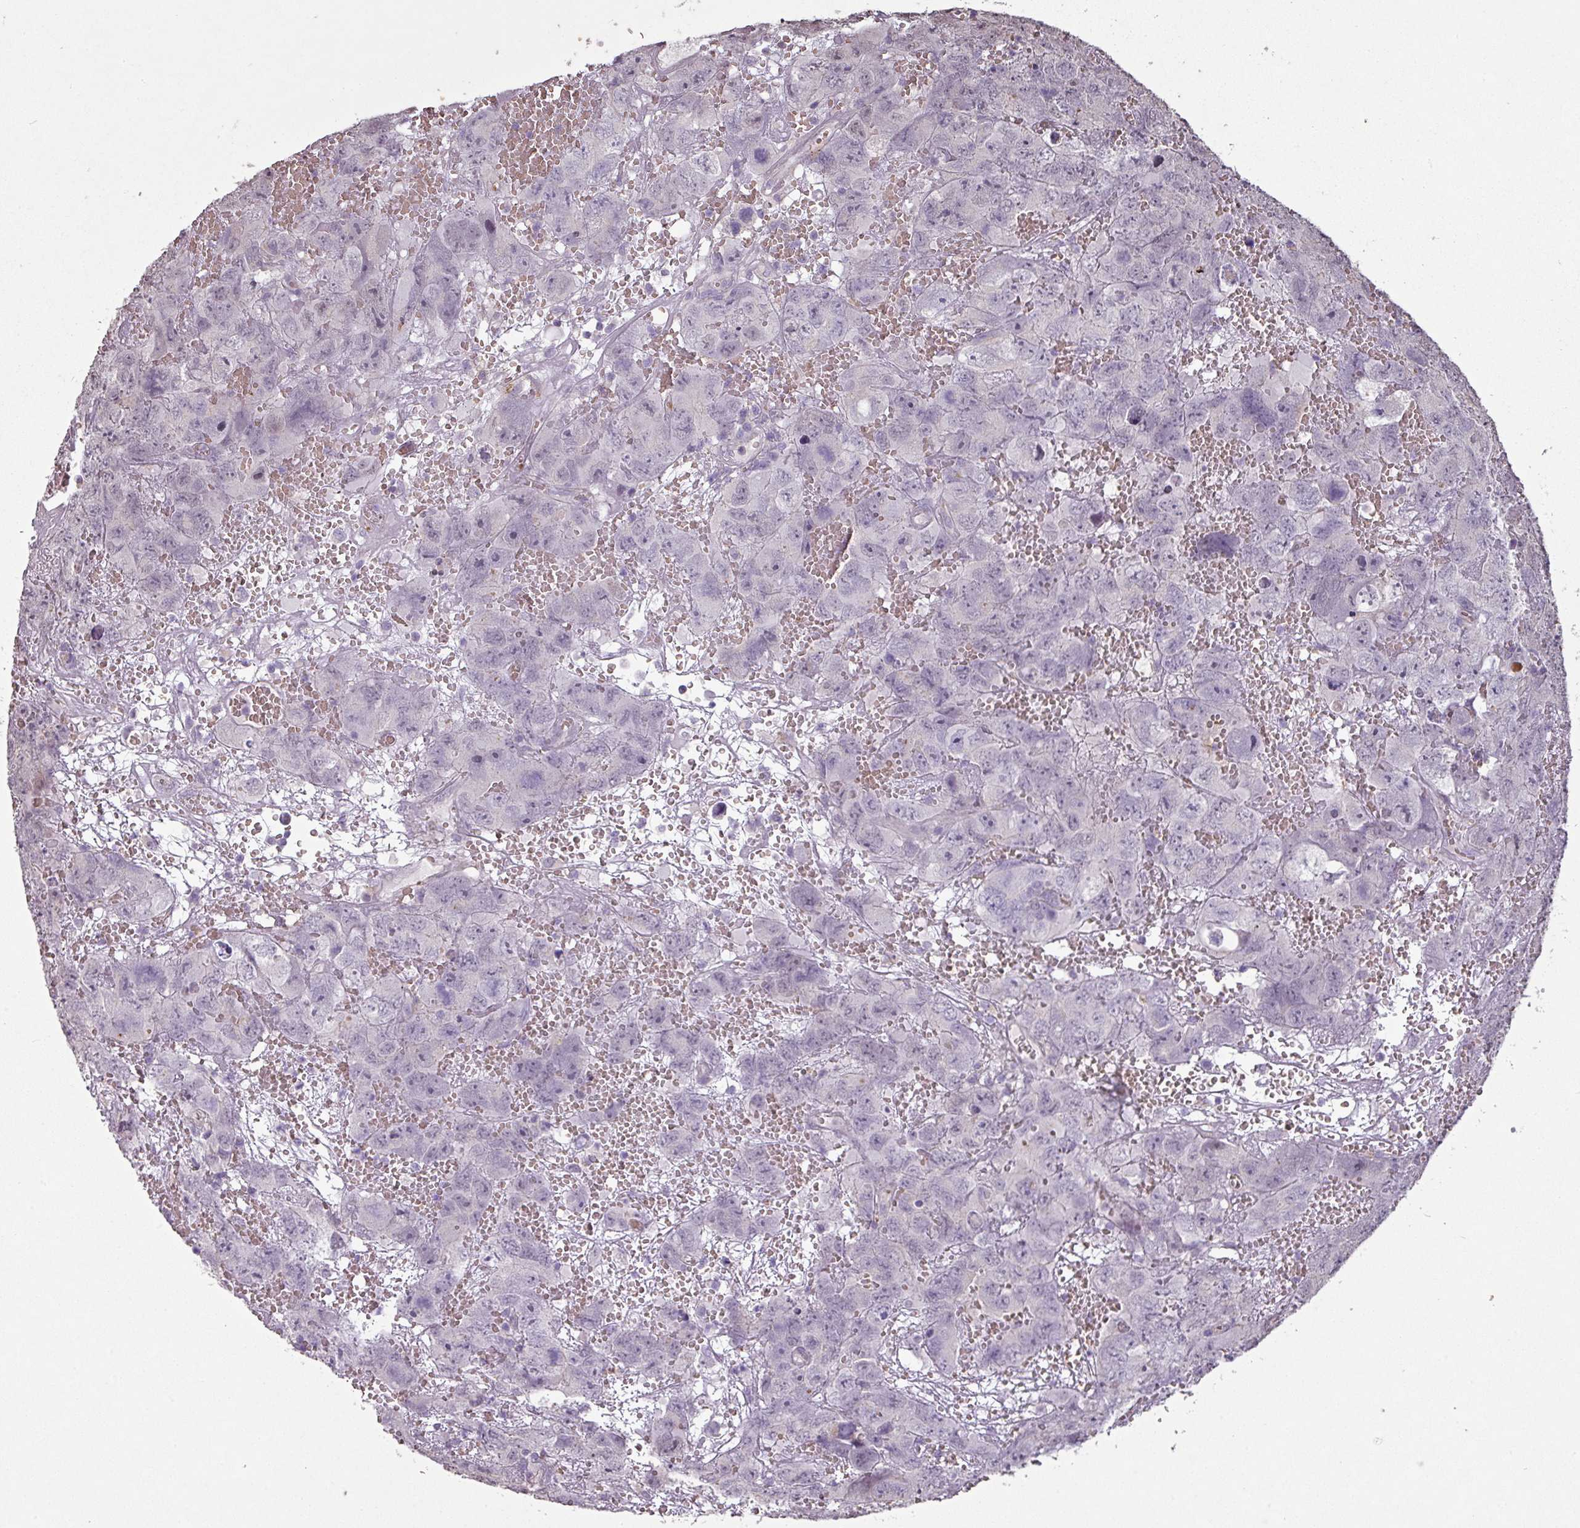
{"staining": {"intensity": "negative", "quantity": "none", "location": "none"}, "tissue": "testis cancer", "cell_type": "Tumor cells", "image_type": "cancer", "snomed": [{"axis": "morphology", "description": "Carcinoma, Embryonal, NOS"}, {"axis": "topography", "description": "Testis"}], "caption": "Testis cancer (embryonal carcinoma) stained for a protein using immunohistochemistry exhibits no expression tumor cells.", "gene": "NHSL2", "patient": {"sex": "male", "age": 45}}